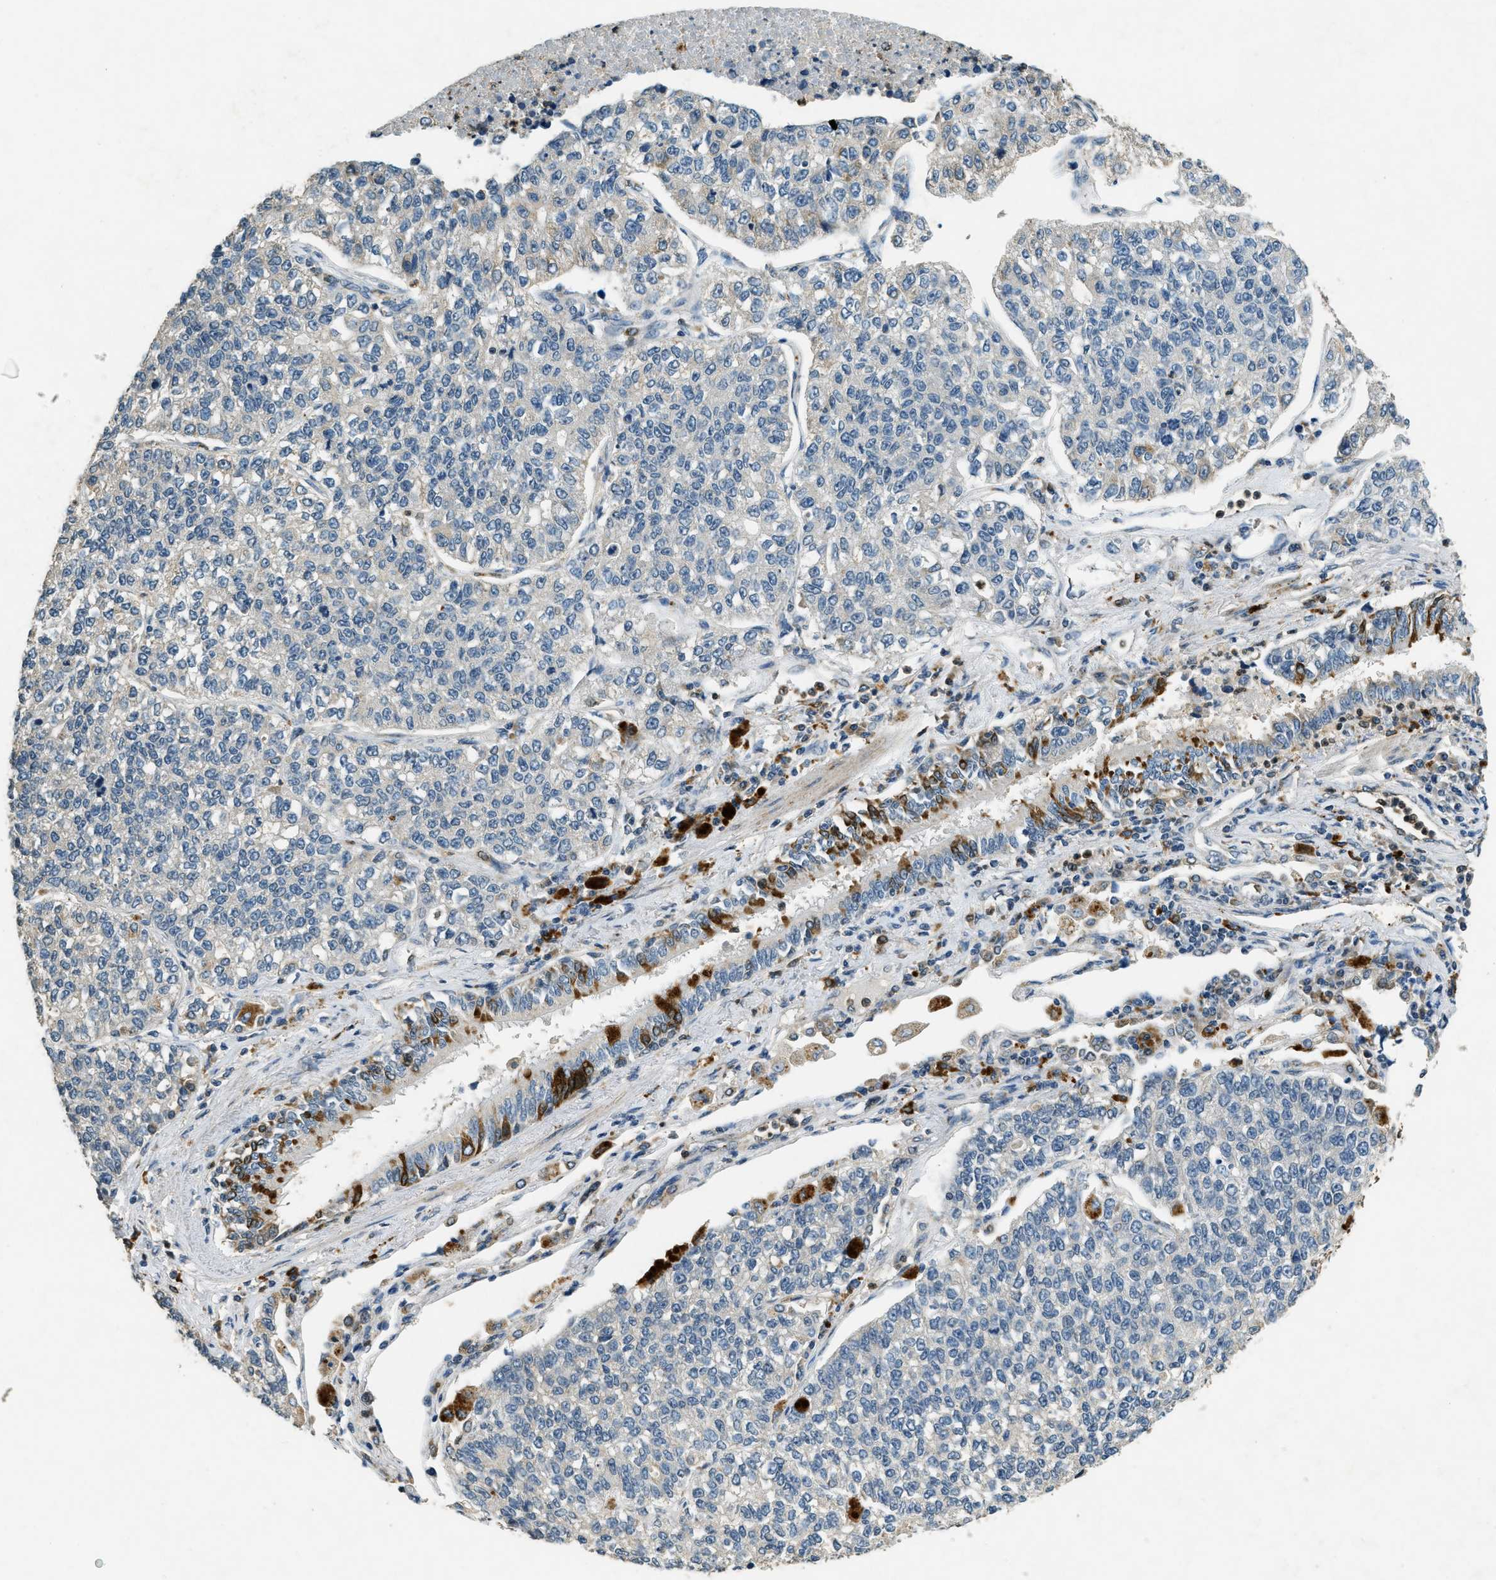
{"staining": {"intensity": "weak", "quantity": "<25%", "location": "cytoplasmic/membranous"}, "tissue": "lung cancer", "cell_type": "Tumor cells", "image_type": "cancer", "snomed": [{"axis": "morphology", "description": "Adenocarcinoma, NOS"}, {"axis": "topography", "description": "Lung"}], "caption": "Tumor cells show no significant positivity in lung cancer.", "gene": "RAB3D", "patient": {"sex": "male", "age": 49}}